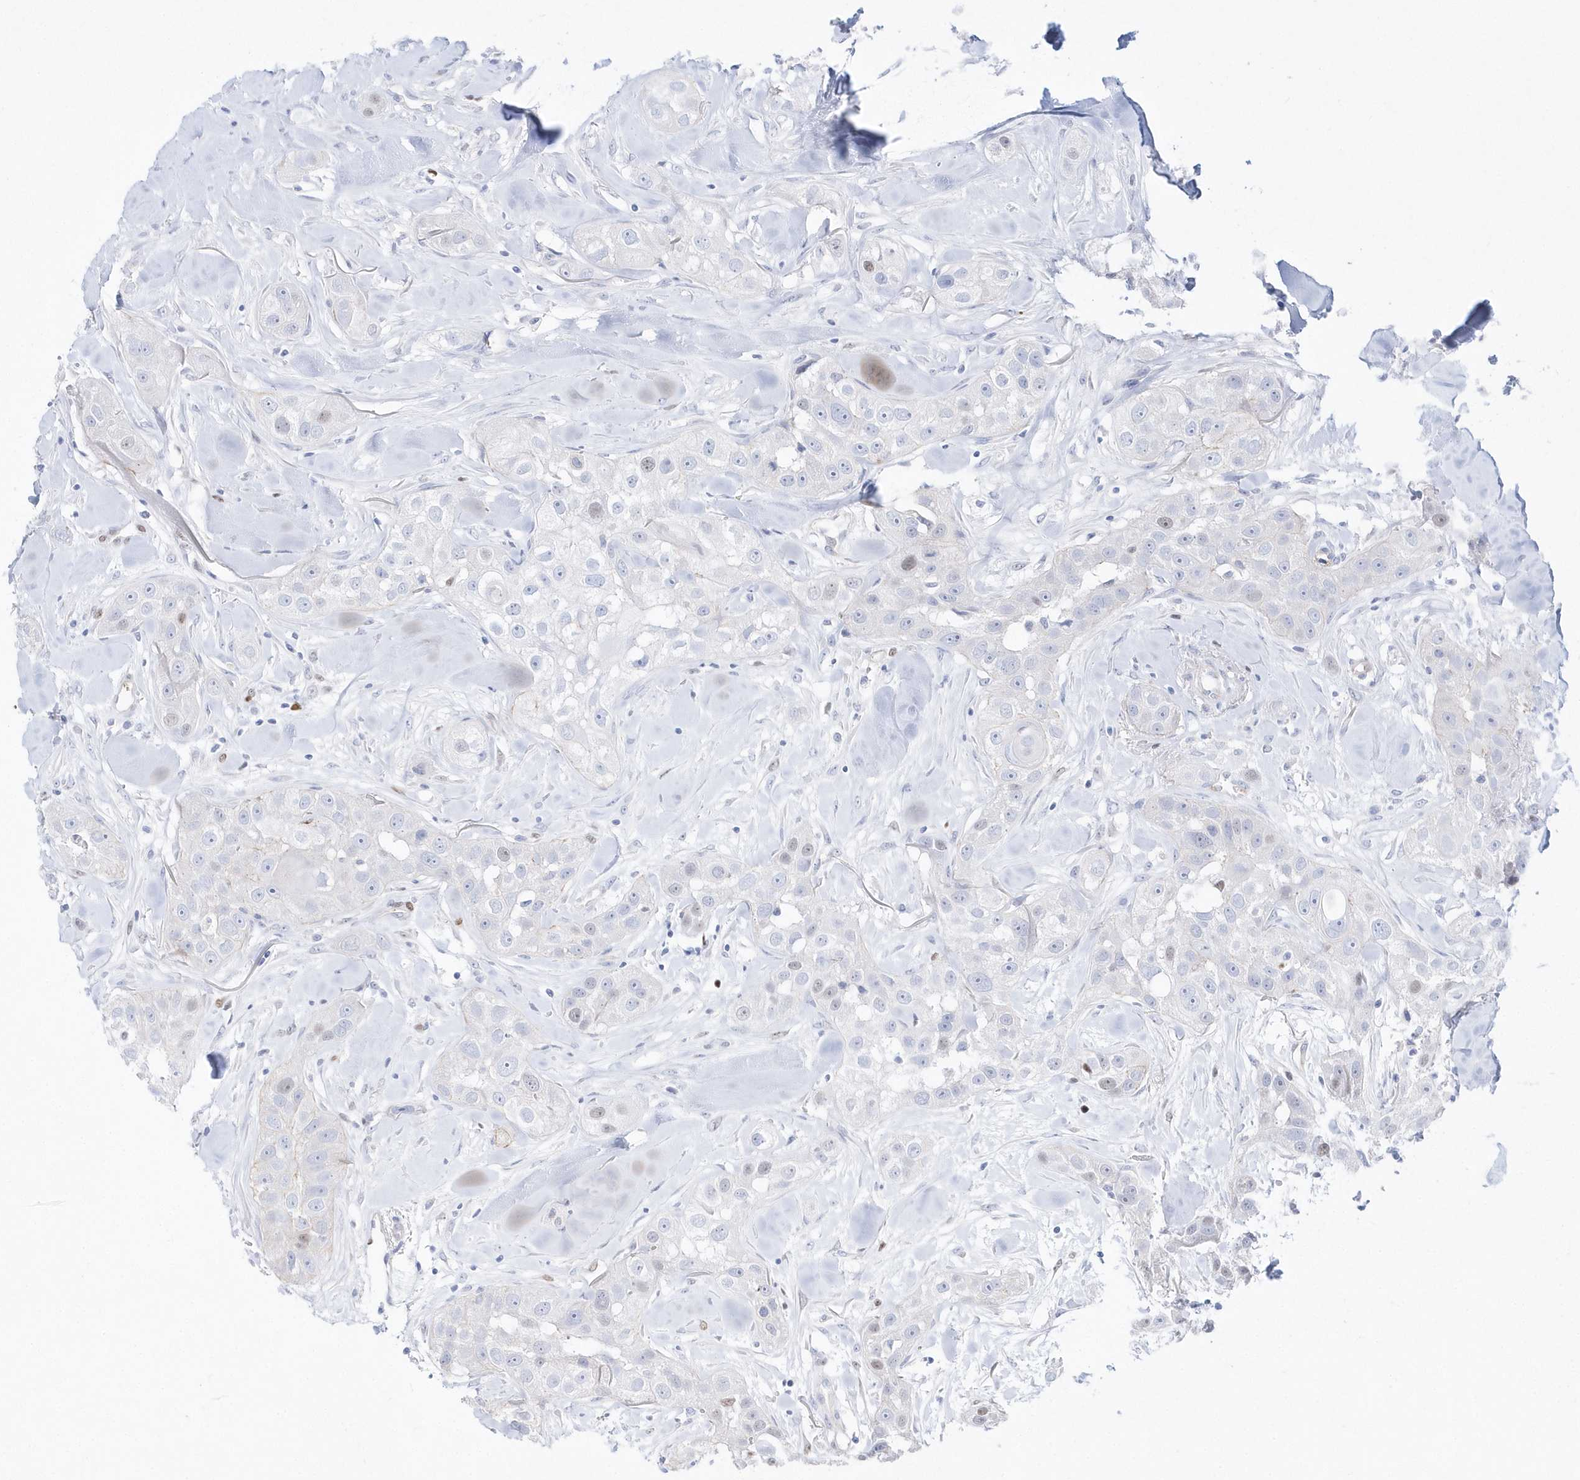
{"staining": {"intensity": "weak", "quantity": "<25%", "location": "nuclear"}, "tissue": "head and neck cancer", "cell_type": "Tumor cells", "image_type": "cancer", "snomed": [{"axis": "morphology", "description": "Normal tissue, NOS"}, {"axis": "morphology", "description": "Squamous cell carcinoma, NOS"}, {"axis": "topography", "description": "Skeletal muscle"}, {"axis": "topography", "description": "Head-Neck"}], "caption": "DAB (3,3'-diaminobenzidine) immunohistochemical staining of human head and neck cancer demonstrates no significant staining in tumor cells. (DAB (3,3'-diaminobenzidine) immunohistochemistry with hematoxylin counter stain).", "gene": "TMCO6", "patient": {"sex": "male", "age": 51}}